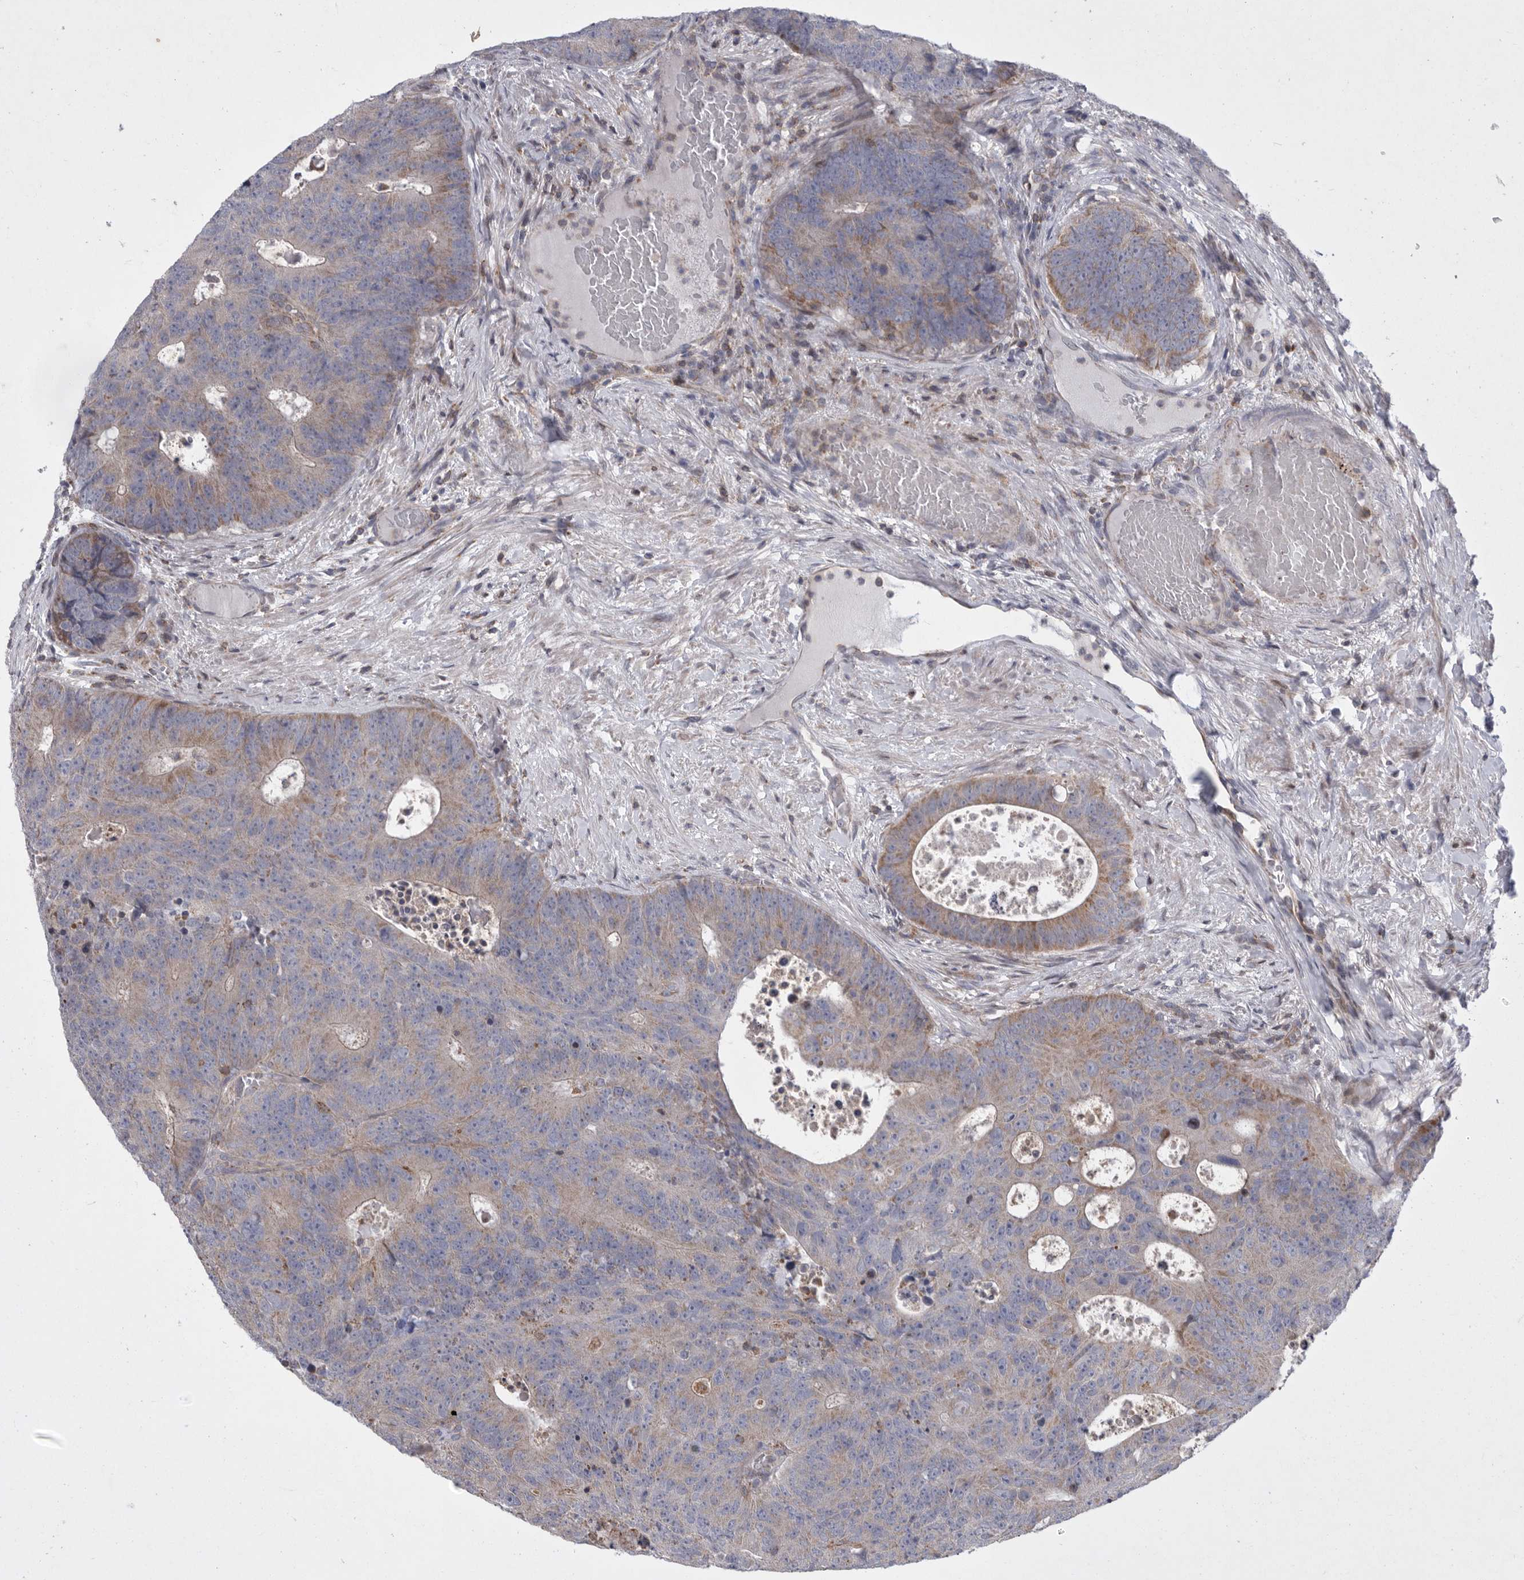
{"staining": {"intensity": "moderate", "quantity": "<25%", "location": "cytoplasmic/membranous"}, "tissue": "colorectal cancer", "cell_type": "Tumor cells", "image_type": "cancer", "snomed": [{"axis": "morphology", "description": "Adenocarcinoma, NOS"}, {"axis": "topography", "description": "Colon"}], "caption": "Immunohistochemistry micrograph of neoplastic tissue: human colorectal cancer (adenocarcinoma) stained using IHC displays low levels of moderate protein expression localized specifically in the cytoplasmic/membranous of tumor cells, appearing as a cytoplasmic/membranous brown color.", "gene": "MPZL1", "patient": {"sex": "male", "age": 87}}